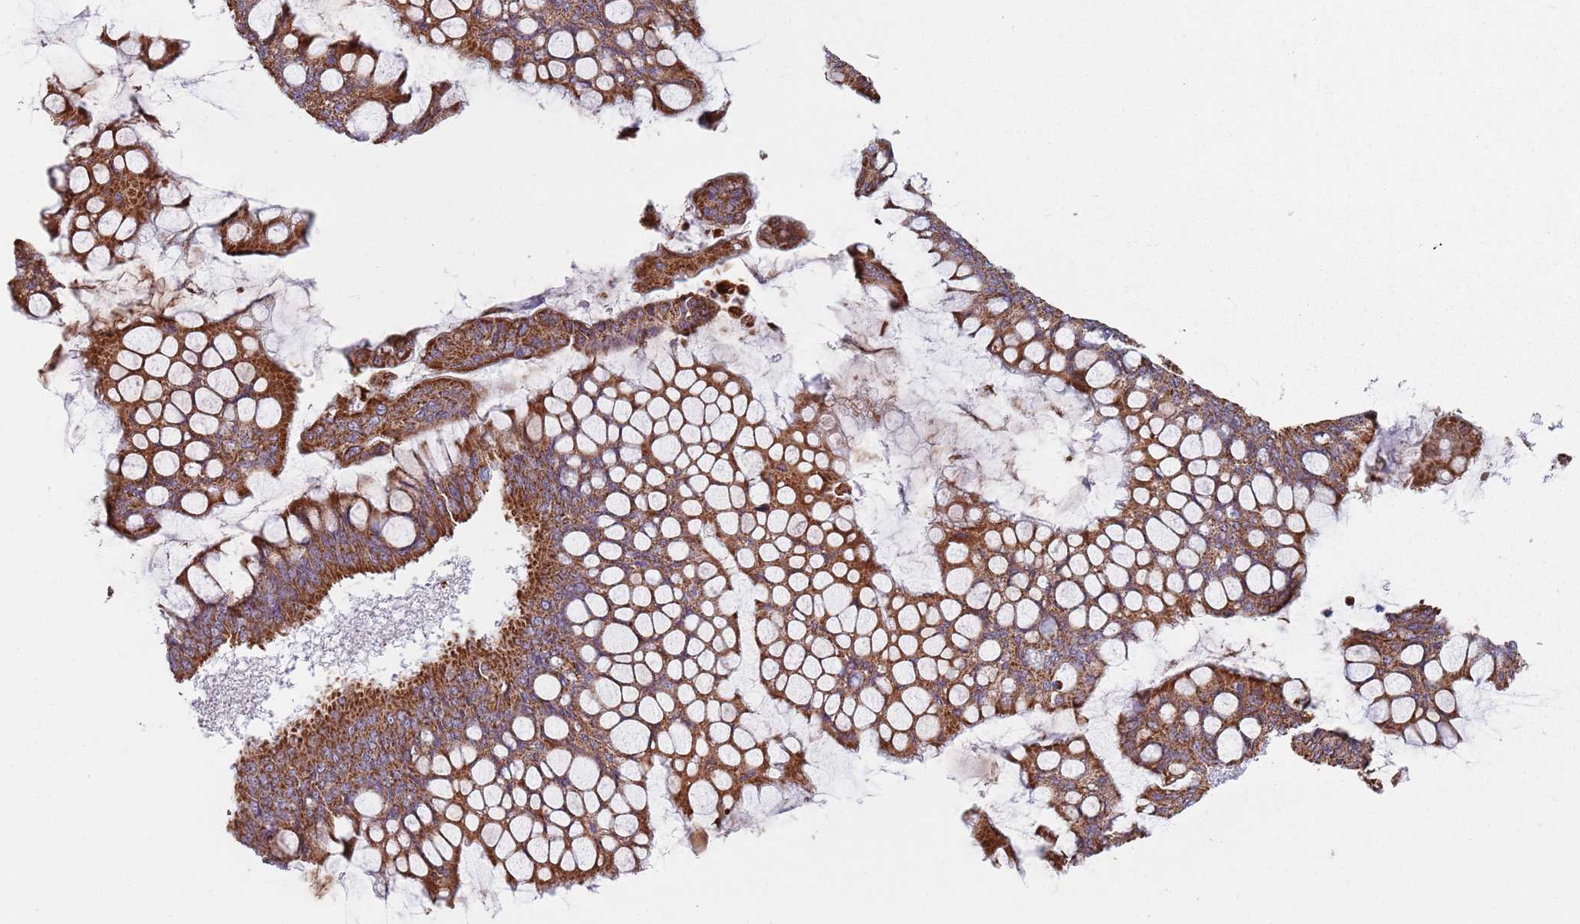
{"staining": {"intensity": "strong", "quantity": ">75%", "location": "cytoplasmic/membranous"}, "tissue": "ovarian cancer", "cell_type": "Tumor cells", "image_type": "cancer", "snomed": [{"axis": "morphology", "description": "Cystadenocarcinoma, mucinous, NOS"}, {"axis": "topography", "description": "Ovary"}], "caption": "Immunohistochemical staining of human ovarian mucinous cystadenocarcinoma reveals high levels of strong cytoplasmic/membranous protein expression in approximately >75% of tumor cells.", "gene": "GAS8", "patient": {"sex": "female", "age": 73}}